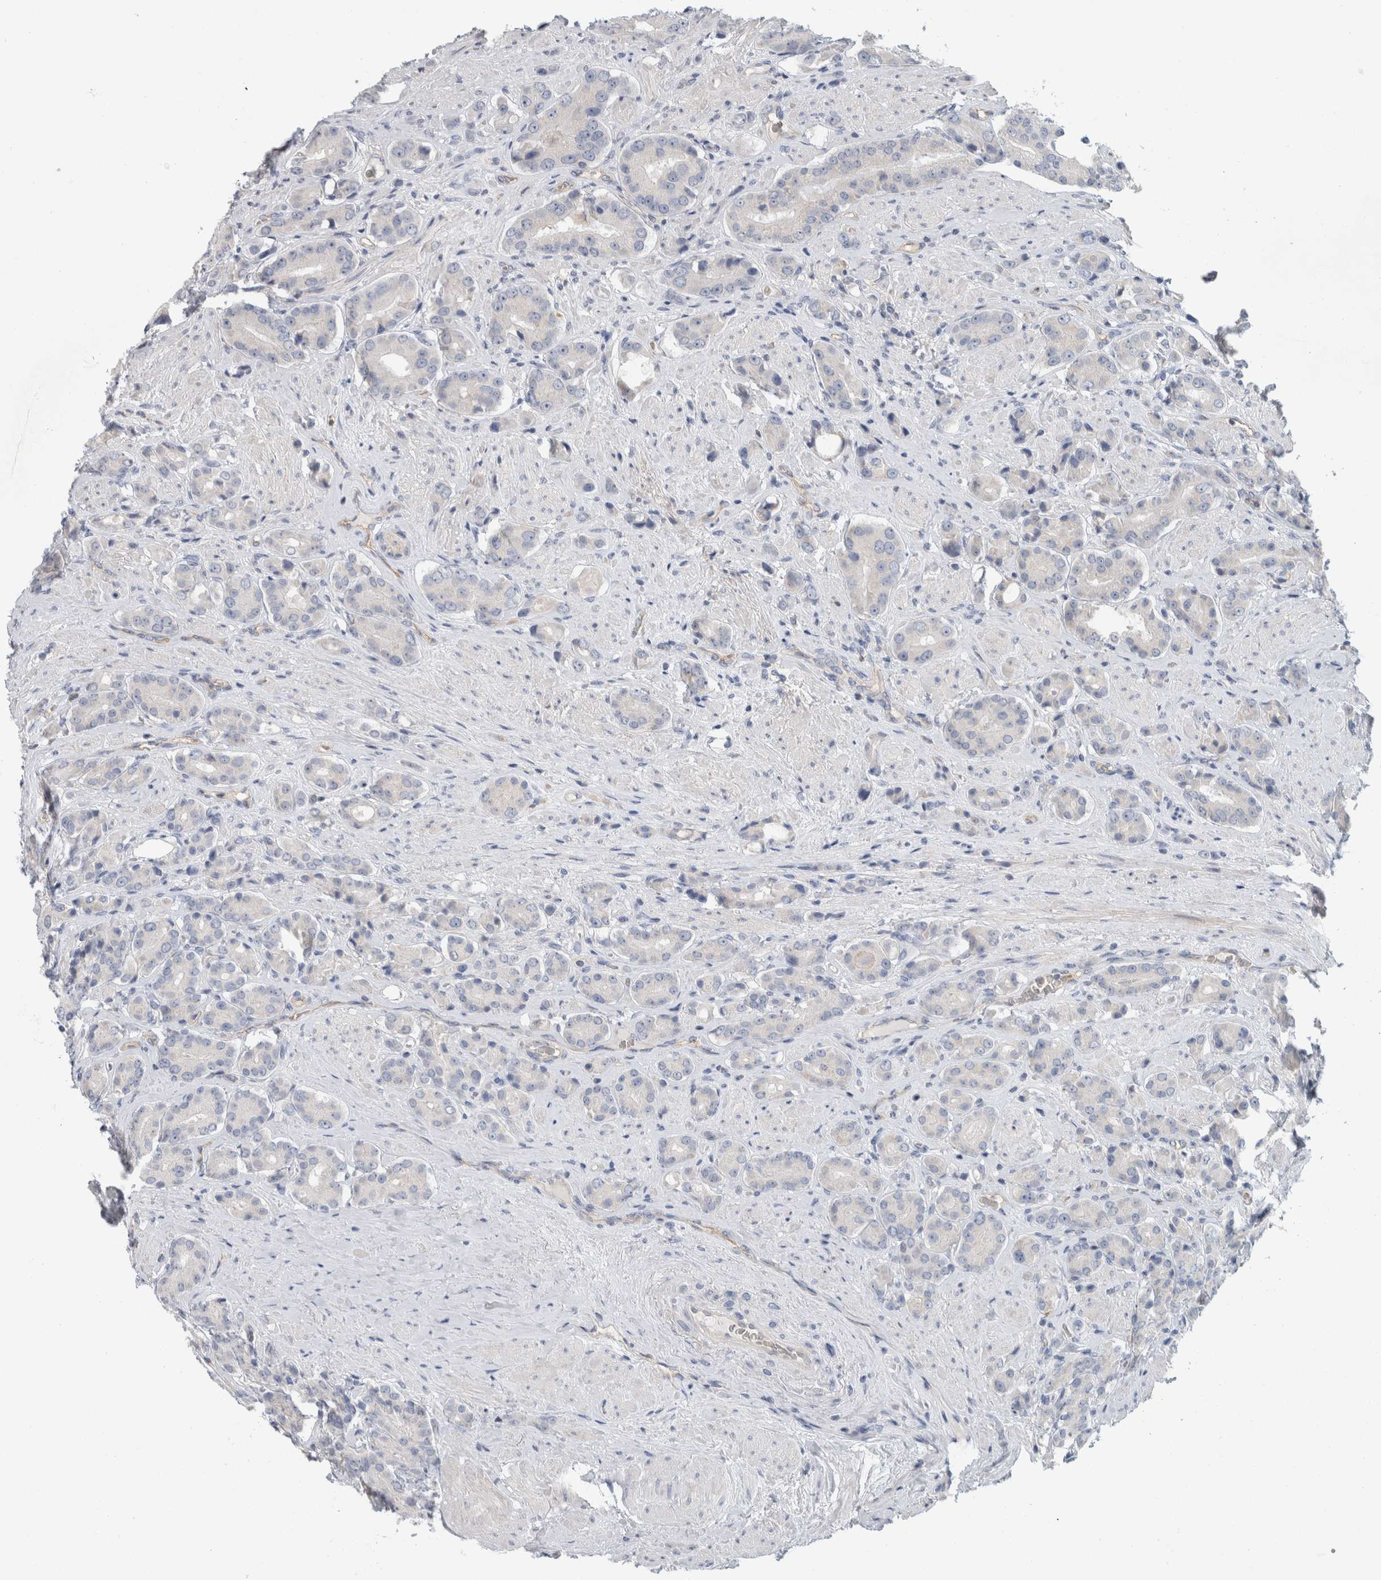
{"staining": {"intensity": "negative", "quantity": "none", "location": "none"}, "tissue": "prostate cancer", "cell_type": "Tumor cells", "image_type": "cancer", "snomed": [{"axis": "morphology", "description": "Adenocarcinoma, High grade"}, {"axis": "topography", "description": "Prostate"}], "caption": "Protein analysis of prostate adenocarcinoma (high-grade) demonstrates no significant positivity in tumor cells.", "gene": "CD55", "patient": {"sex": "male", "age": 71}}